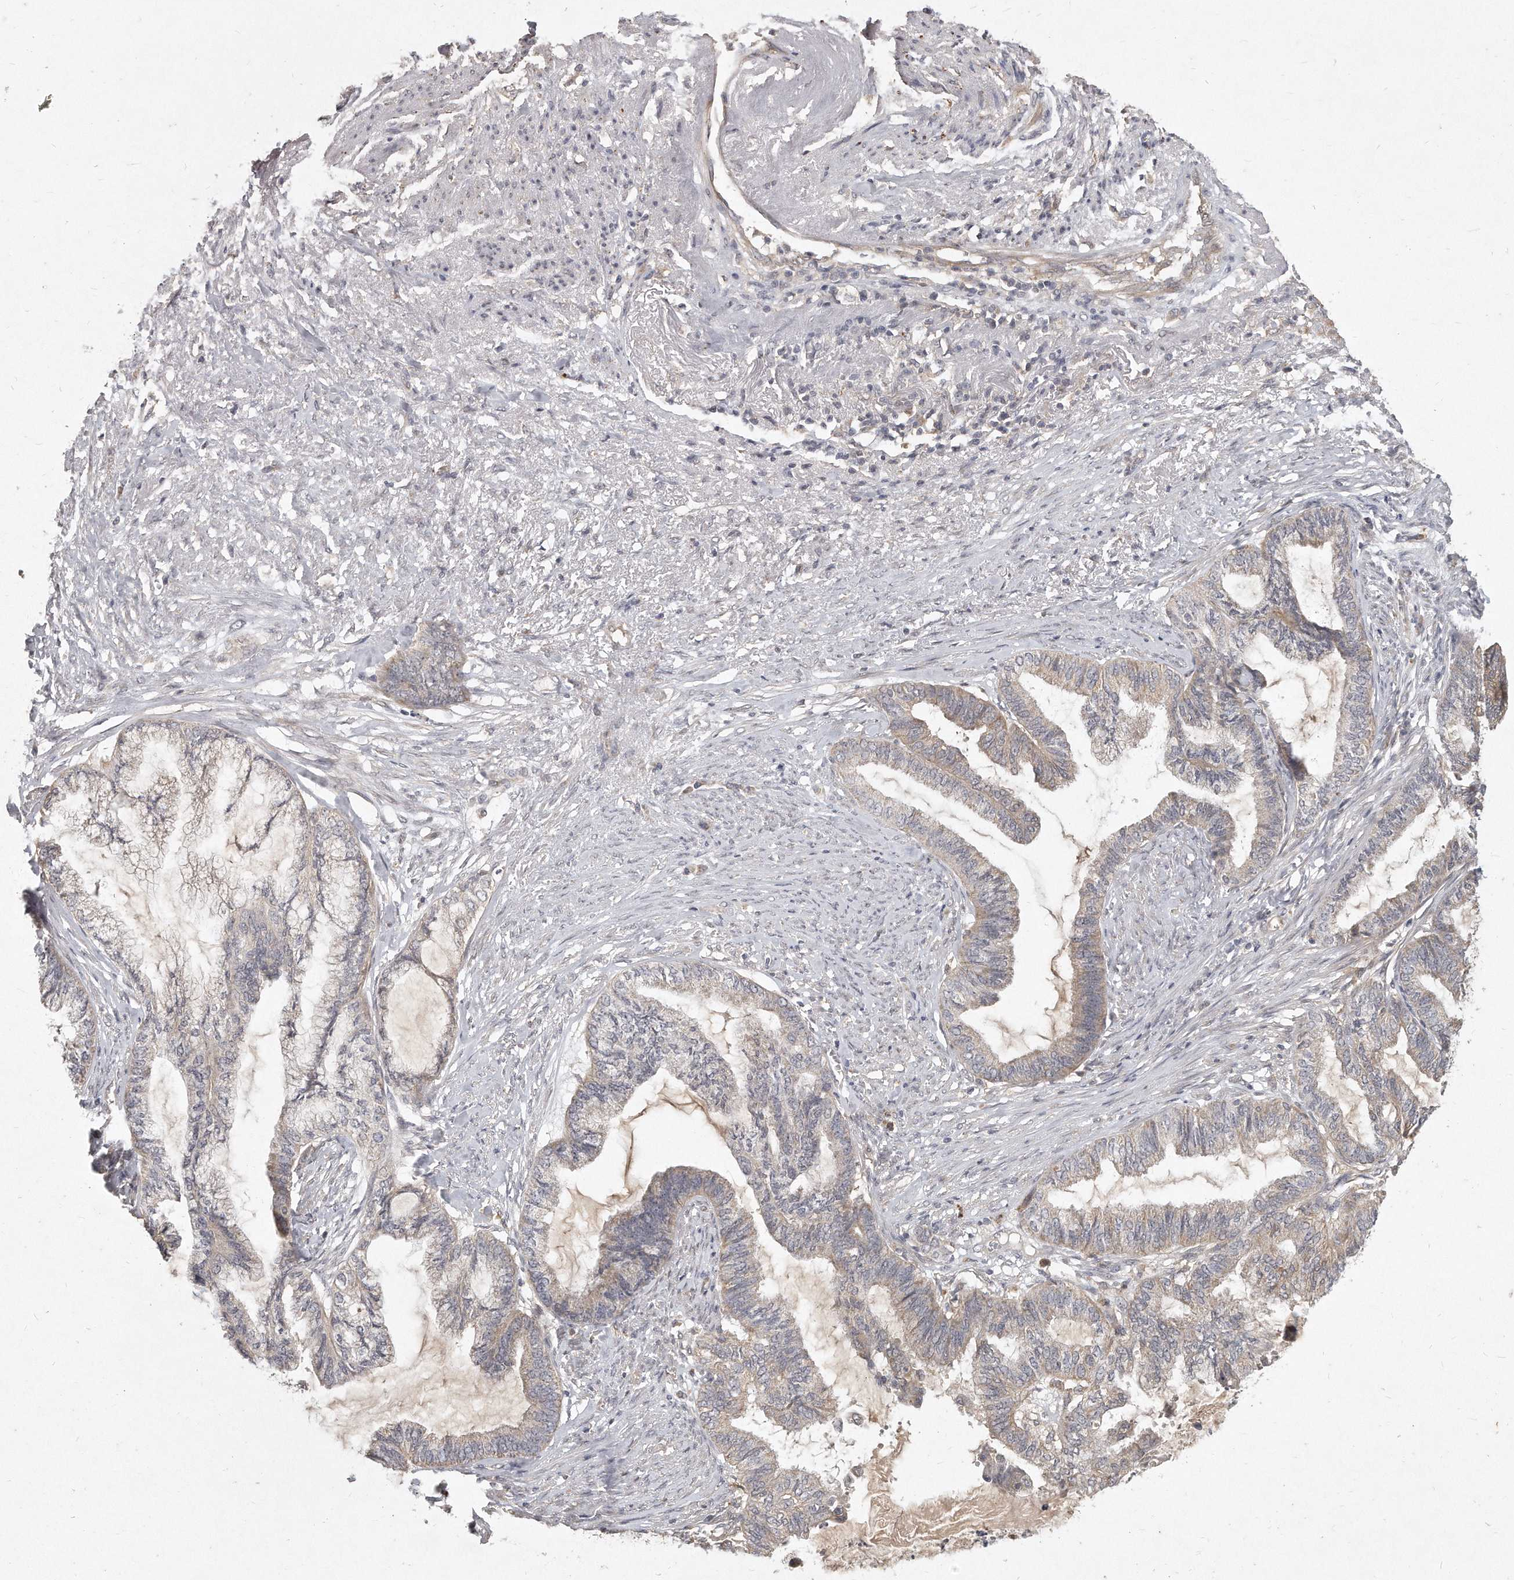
{"staining": {"intensity": "weak", "quantity": "25%-75%", "location": "cytoplasmic/membranous"}, "tissue": "endometrial cancer", "cell_type": "Tumor cells", "image_type": "cancer", "snomed": [{"axis": "morphology", "description": "Adenocarcinoma, NOS"}, {"axis": "topography", "description": "Endometrium"}], "caption": "Protein staining of endometrial adenocarcinoma tissue reveals weak cytoplasmic/membranous staining in approximately 25%-75% of tumor cells. (DAB IHC, brown staining for protein, blue staining for nuclei).", "gene": "LGALS8", "patient": {"sex": "female", "age": 86}}